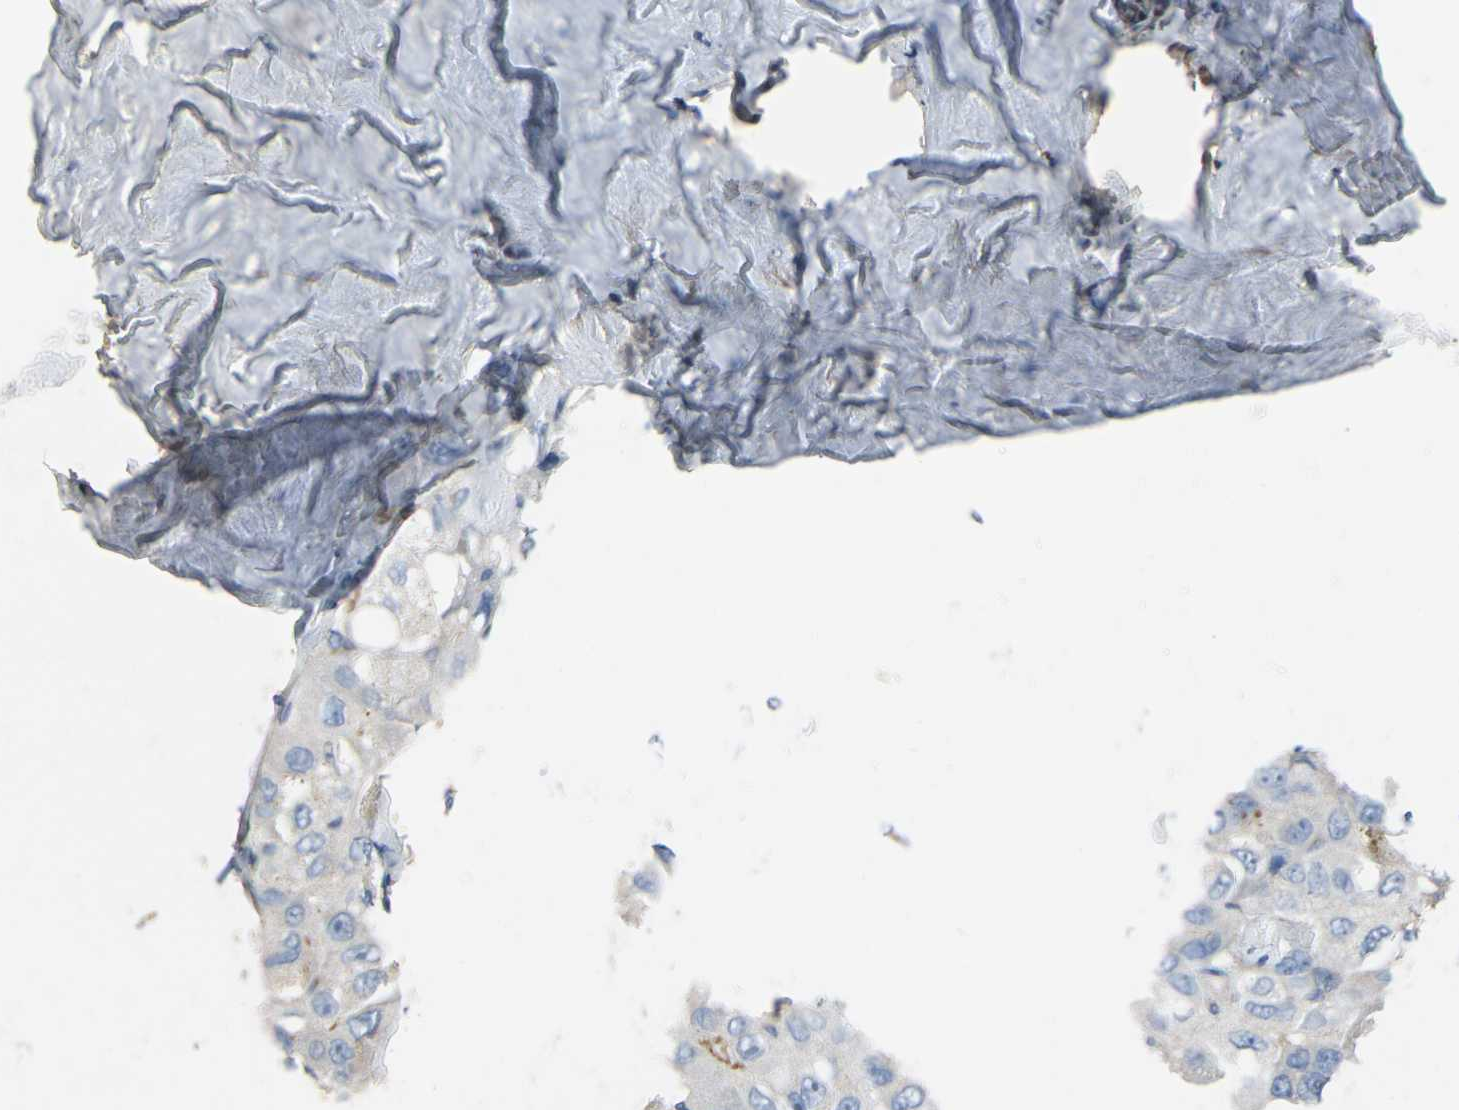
{"staining": {"intensity": "negative", "quantity": "none", "location": "none"}, "tissue": "liver cancer", "cell_type": "Tumor cells", "image_type": "cancer", "snomed": [{"axis": "morphology", "description": "Carcinoma, Hepatocellular, NOS"}, {"axis": "topography", "description": "Liver"}], "caption": "This image is of hepatocellular carcinoma (liver) stained with immunohistochemistry (IHC) to label a protein in brown with the nuclei are counter-stained blue. There is no staining in tumor cells.", "gene": "CFAP298", "patient": {"sex": "male", "age": 80}}